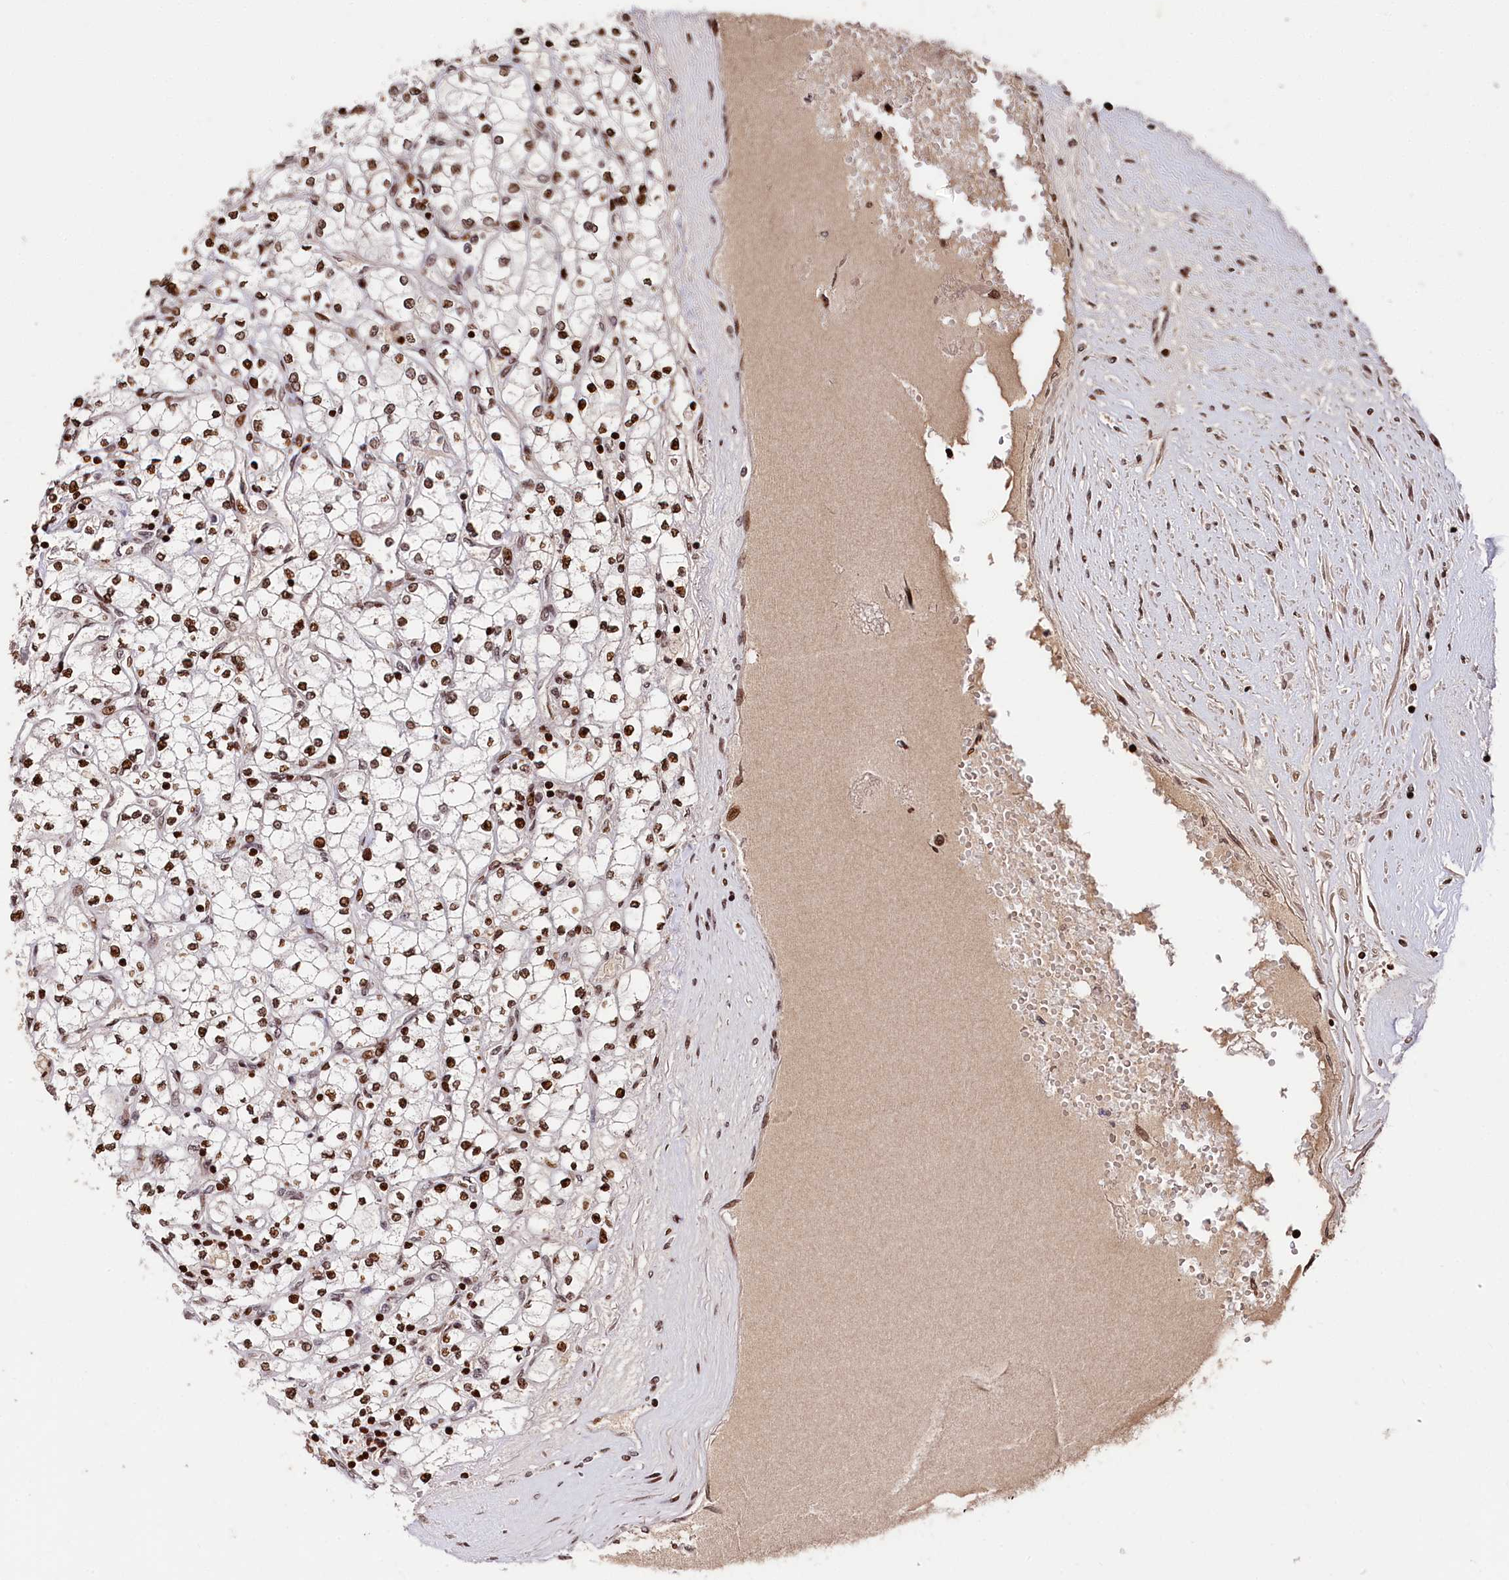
{"staining": {"intensity": "strong", "quantity": "25%-75%", "location": "cytoplasmic/membranous,nuclear"}, "tissue": "renal cancer", "cell_type": "Tumor cells", "image_type": "cancer", "snomed": [{"axis": "morphology", "description": "Adenocarcinoma, NOS"}, {"axis": "topography", "description": "Kidney"}], "caption": "There is high levels of strong cytoplasmic/membranous and nuclear staining in tumor cells of renal adenocarcinoma, as demonstrated by immunohistochemical staining (brown color).", "gene": "MCF2L2", "patient": {"sex": "male", "age": 80}}